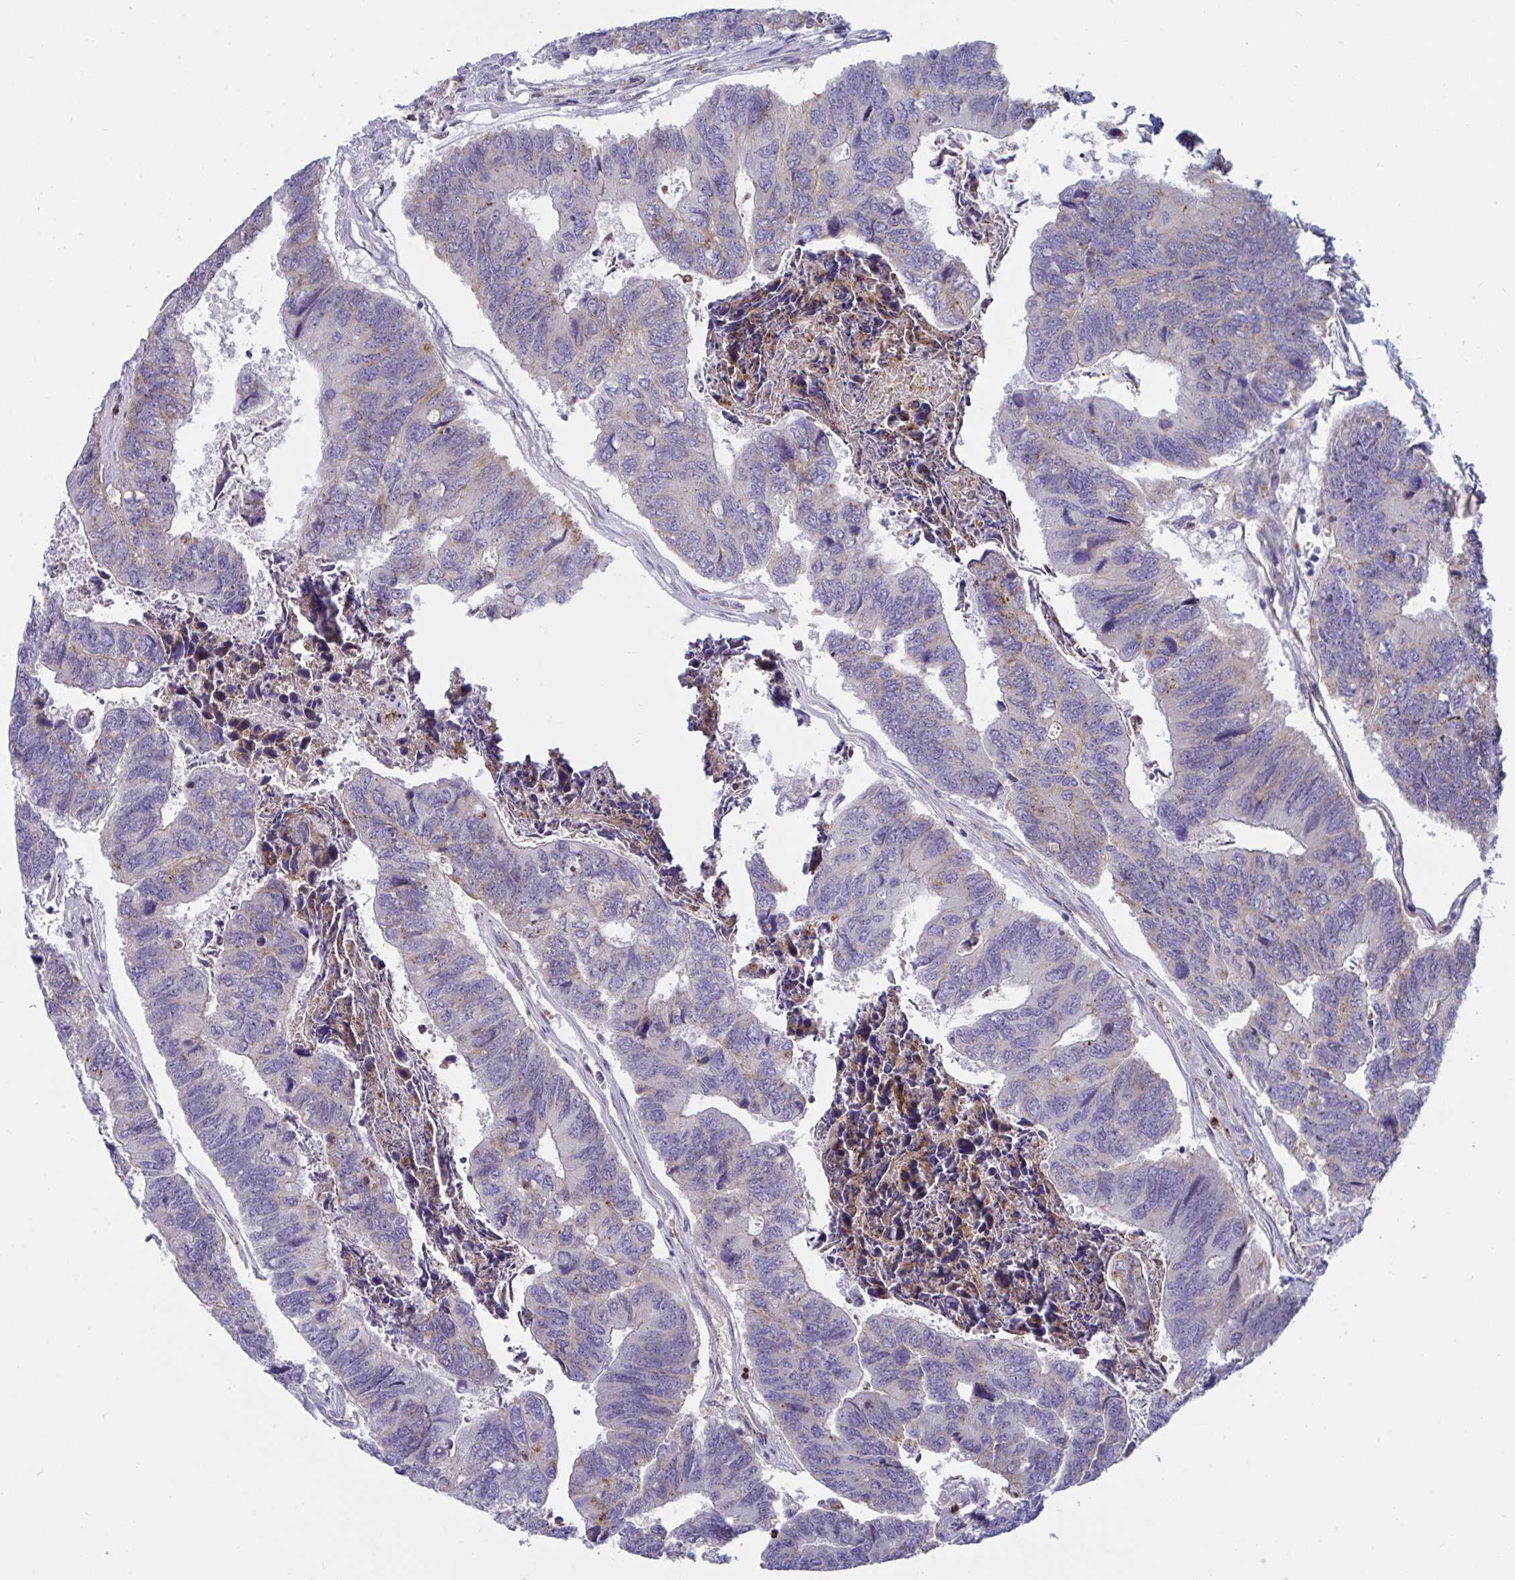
{"staining": {"intensity": "weak", "quantity": "25%-75%", "location": "cytoplasmic/membranous"}, "tissue": "colorectal cancer", "cell_type": "Tumor cells", "image_type": "cancer", "snomed": [{"axis": "morphology", "description": "Adenocarcinoma, NOS"}, {"axis": "topography", "description": "Colon"}], "caption": "There is low levels of weak cytoplasmic/membranous staining in tumor cells of colorectal cancer (adenocarcinoma), as demonstrated by immunohistochemical staining (brown color).", "gene": "SLC9A6", "patient": {"sex": "female", "age": 67}}